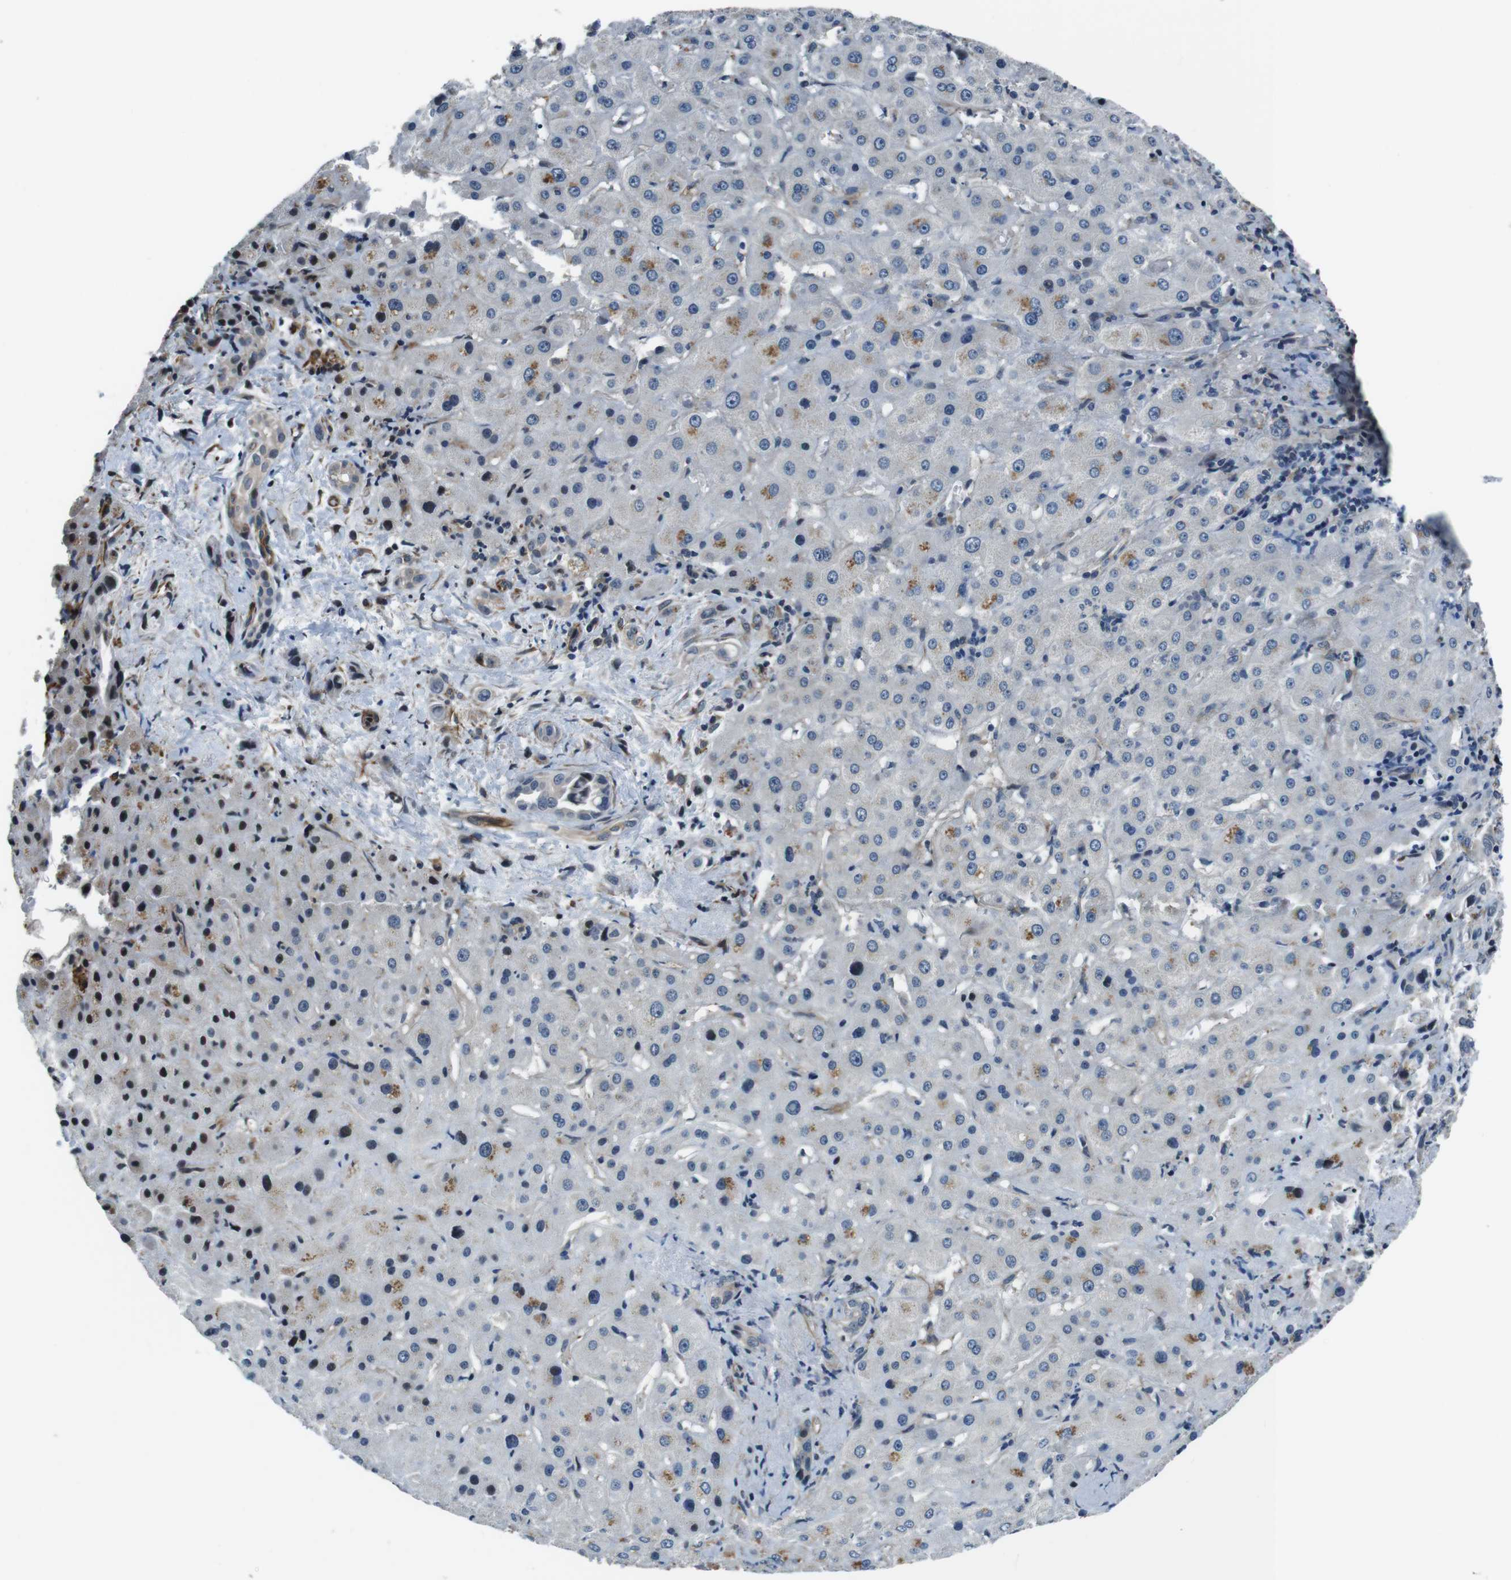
{"staining": {"intensity": "moderate", "quantity": "<25%", "location": "nuclear"}, "tissue": "liver cancer", "cell_type": "Tumor cells", "image_type": "cancer", "snomed": [{"axis": "morphology", "description": "Cholangiocarcinoma"}, {"axis": "topography", "description": "Liver"}], "caption": "Brown immunohistochemical staining in liver cancer reveals moderate nuclear expression in about <25% of tumor cells.", "gene": "LRRC49", "patient": {"sex": "female", "age": 65}}